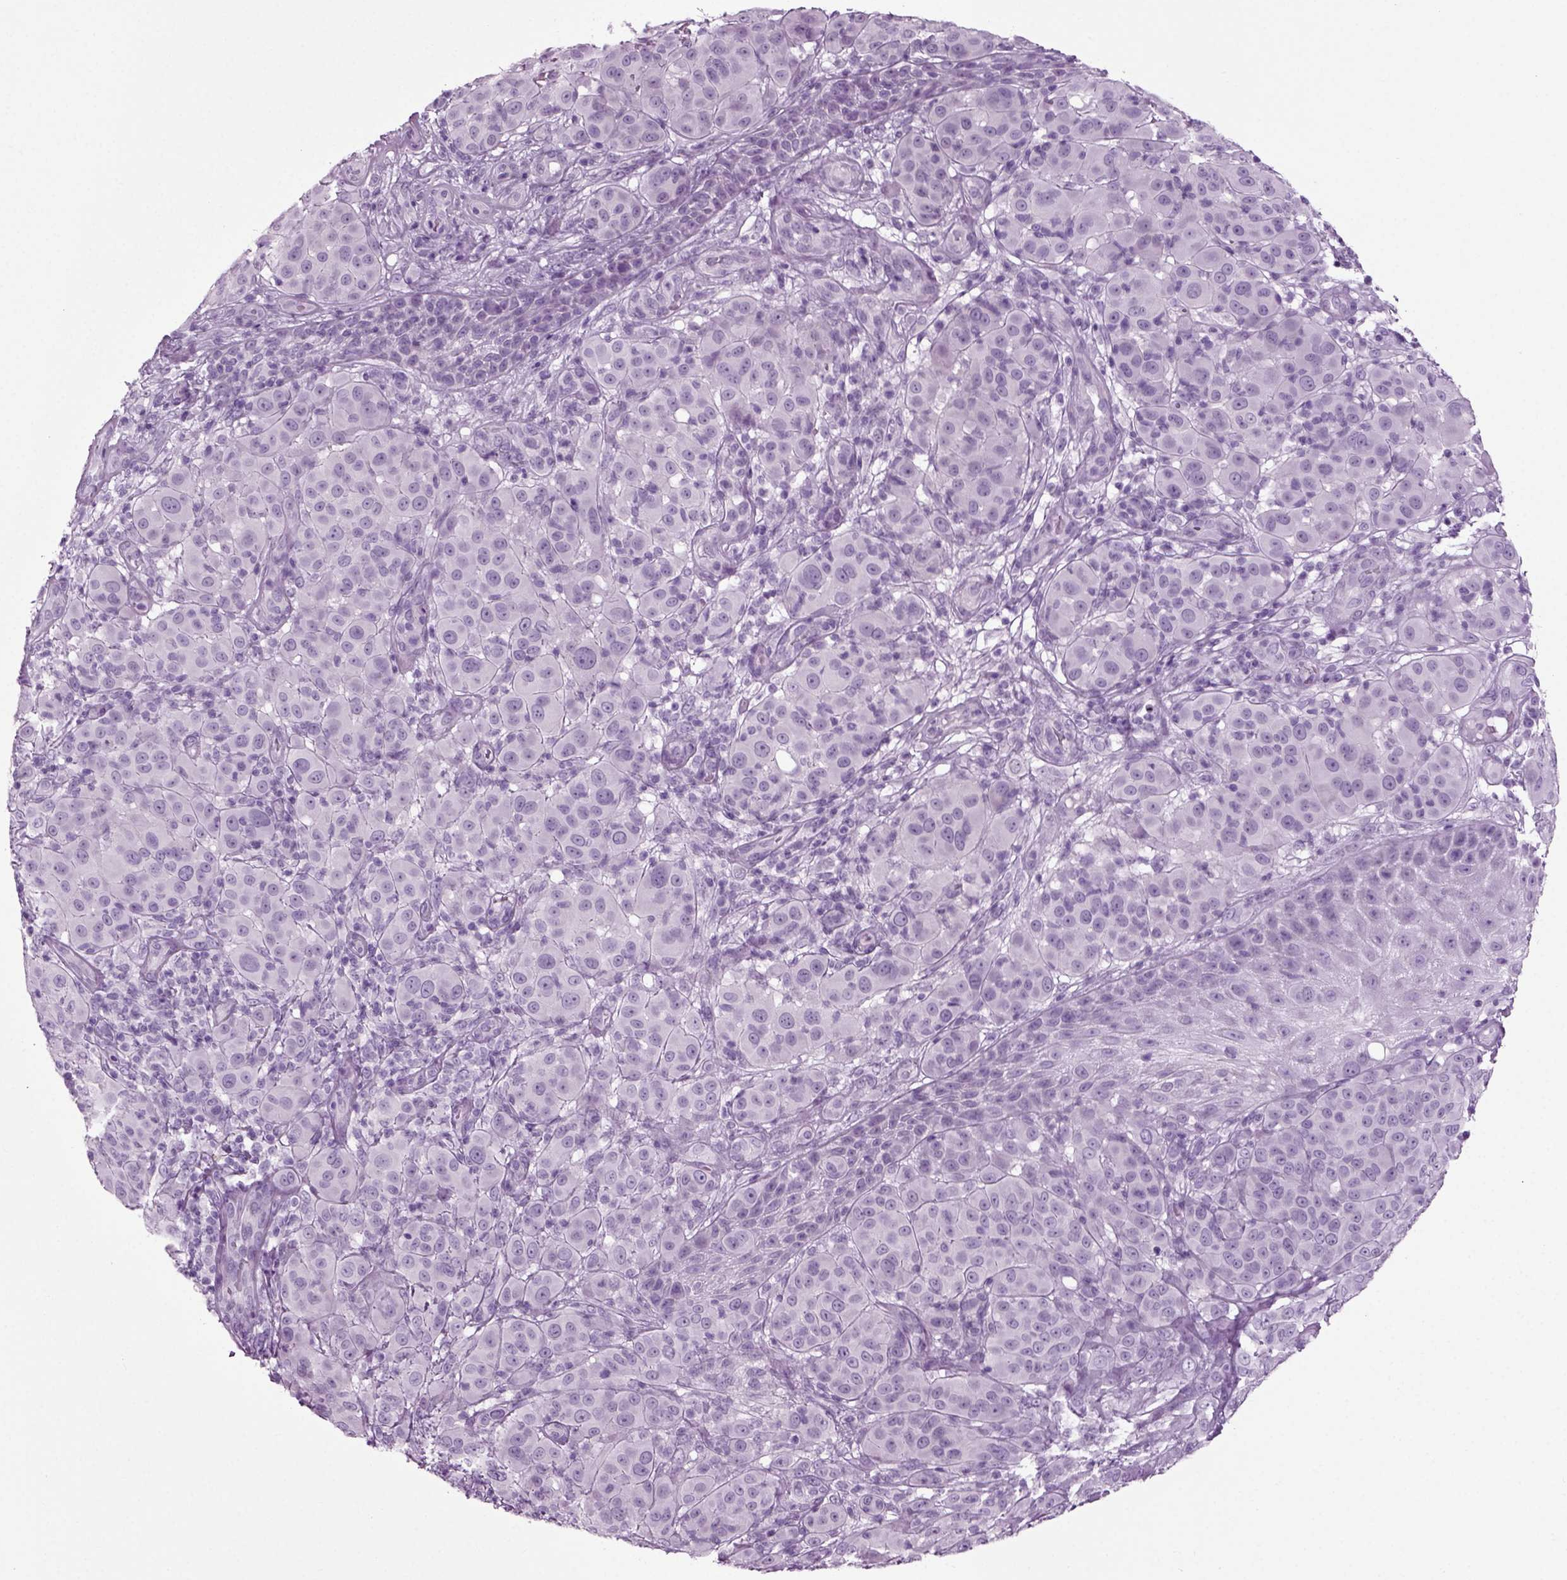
{"staining": {"intensity": "negative", "quantity": "none", "location": "none"}, "tissue": "melanoma", "cell_type": "Tumor cells", "image_type": "cancer", "snomed": [{"axis": "morphology", "description": "Malignant melanoma, NOS"}, {"axis": "topography", "description": "Skin"}], "caption": "Malignant melanoma was stained to show a protein in brown. There is no significant expression in tumor cells. The staining is performed using DAB brown chromogen with nuclei counter-stained in using hematoxylin.", "gene": "PRLH", "patient": {"sex": "female", "age": 87}}